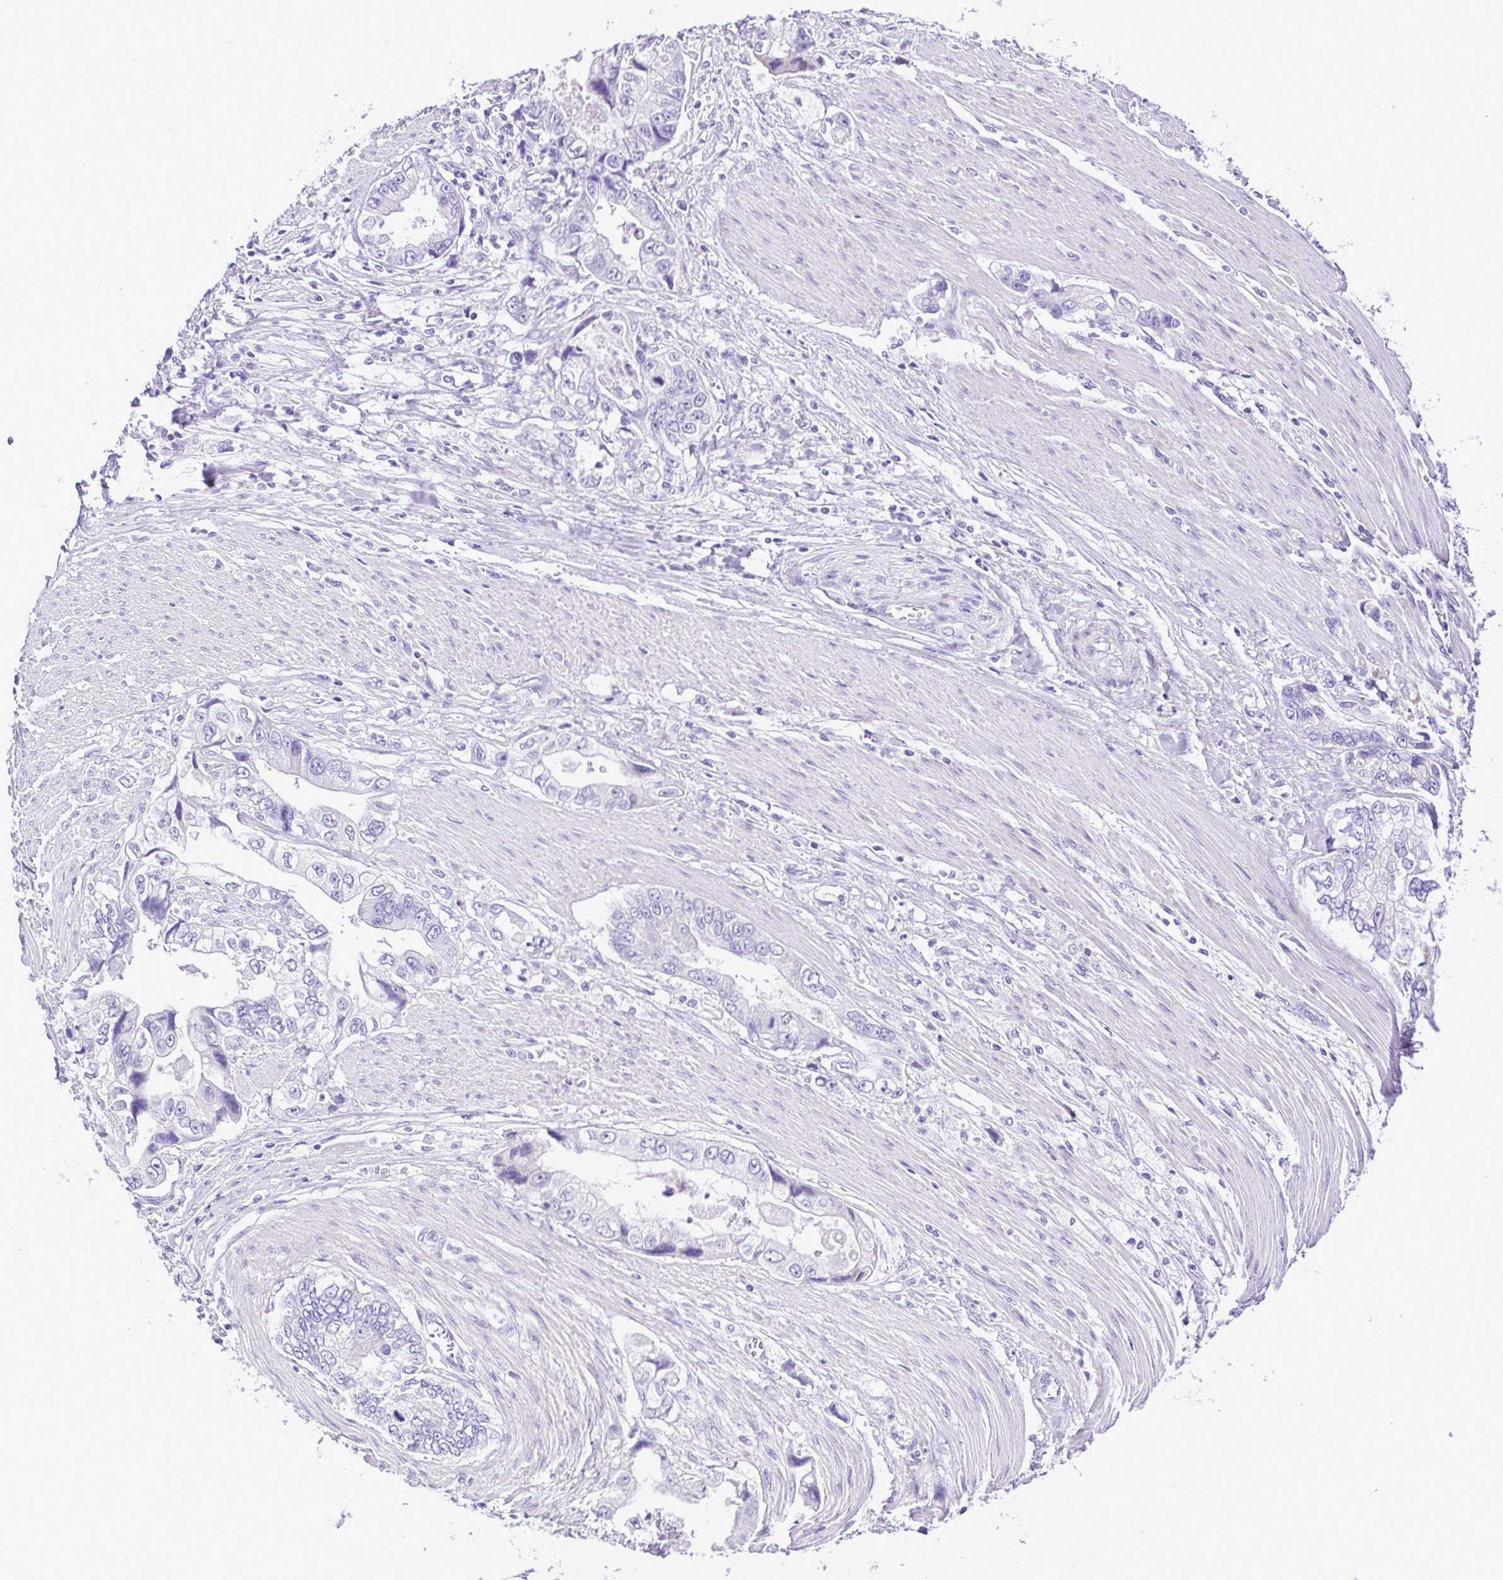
{"staining": {"intensity": "negative", "quantity": "none", "location": "none"}, "tissue": "stomach cancer", "cell_type": "Tumor cells", "image_type": "cancer", "snomed": [{"axis": "morphology", "description": "Adenocarcinoma, NOS"}, {"axis": "topography", "description": "Pancreas"}, {"axis": "topography", "description": "Stomach, upper"}], "caption": "Immunohistochemical staining of stomach cancer (adenocarcinoma) shows no significant positivity in tumor cells.", "gene": "SYT1", "patient": {"sex": "male", "age": 77}}